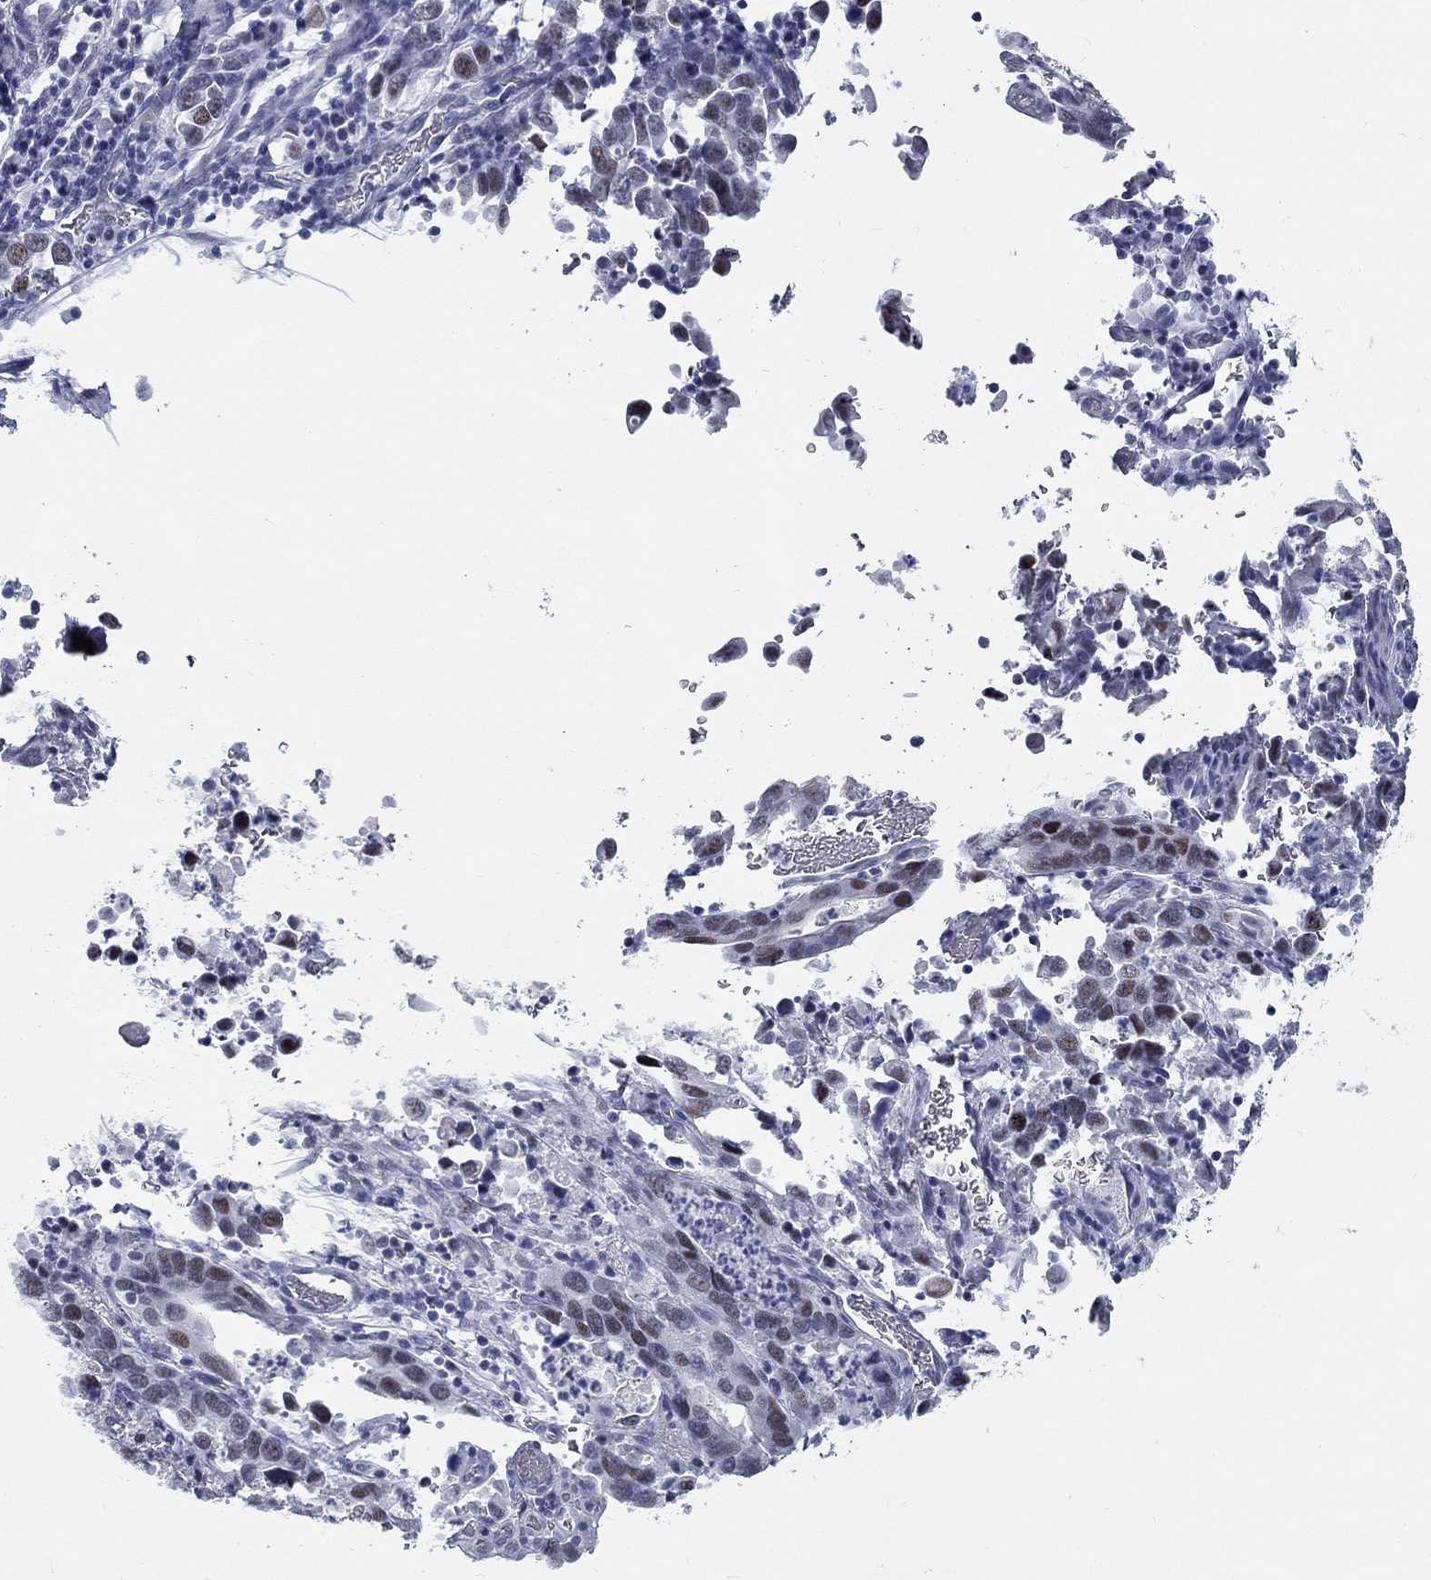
{"staining": {"intensity": "moderate", "quantity": "<25%", "location": "nuclear"}, "tissue": "stomach cancer", "cell_type": "Tumor cells", "image_type": "cancer", "snomed": [{"axis": "morphology", "description": "Adenocarcinoma, NOS"}, {"axis": "topography", "description": "Stomach, upper"}], "caption": "Tumor cells show low levels of moderate nuclear staining in approximately <25% of cells in human stomach adenocarcinoma.", "gene": "ASF1B", "patient": {"sex": "male", "age": 74}}